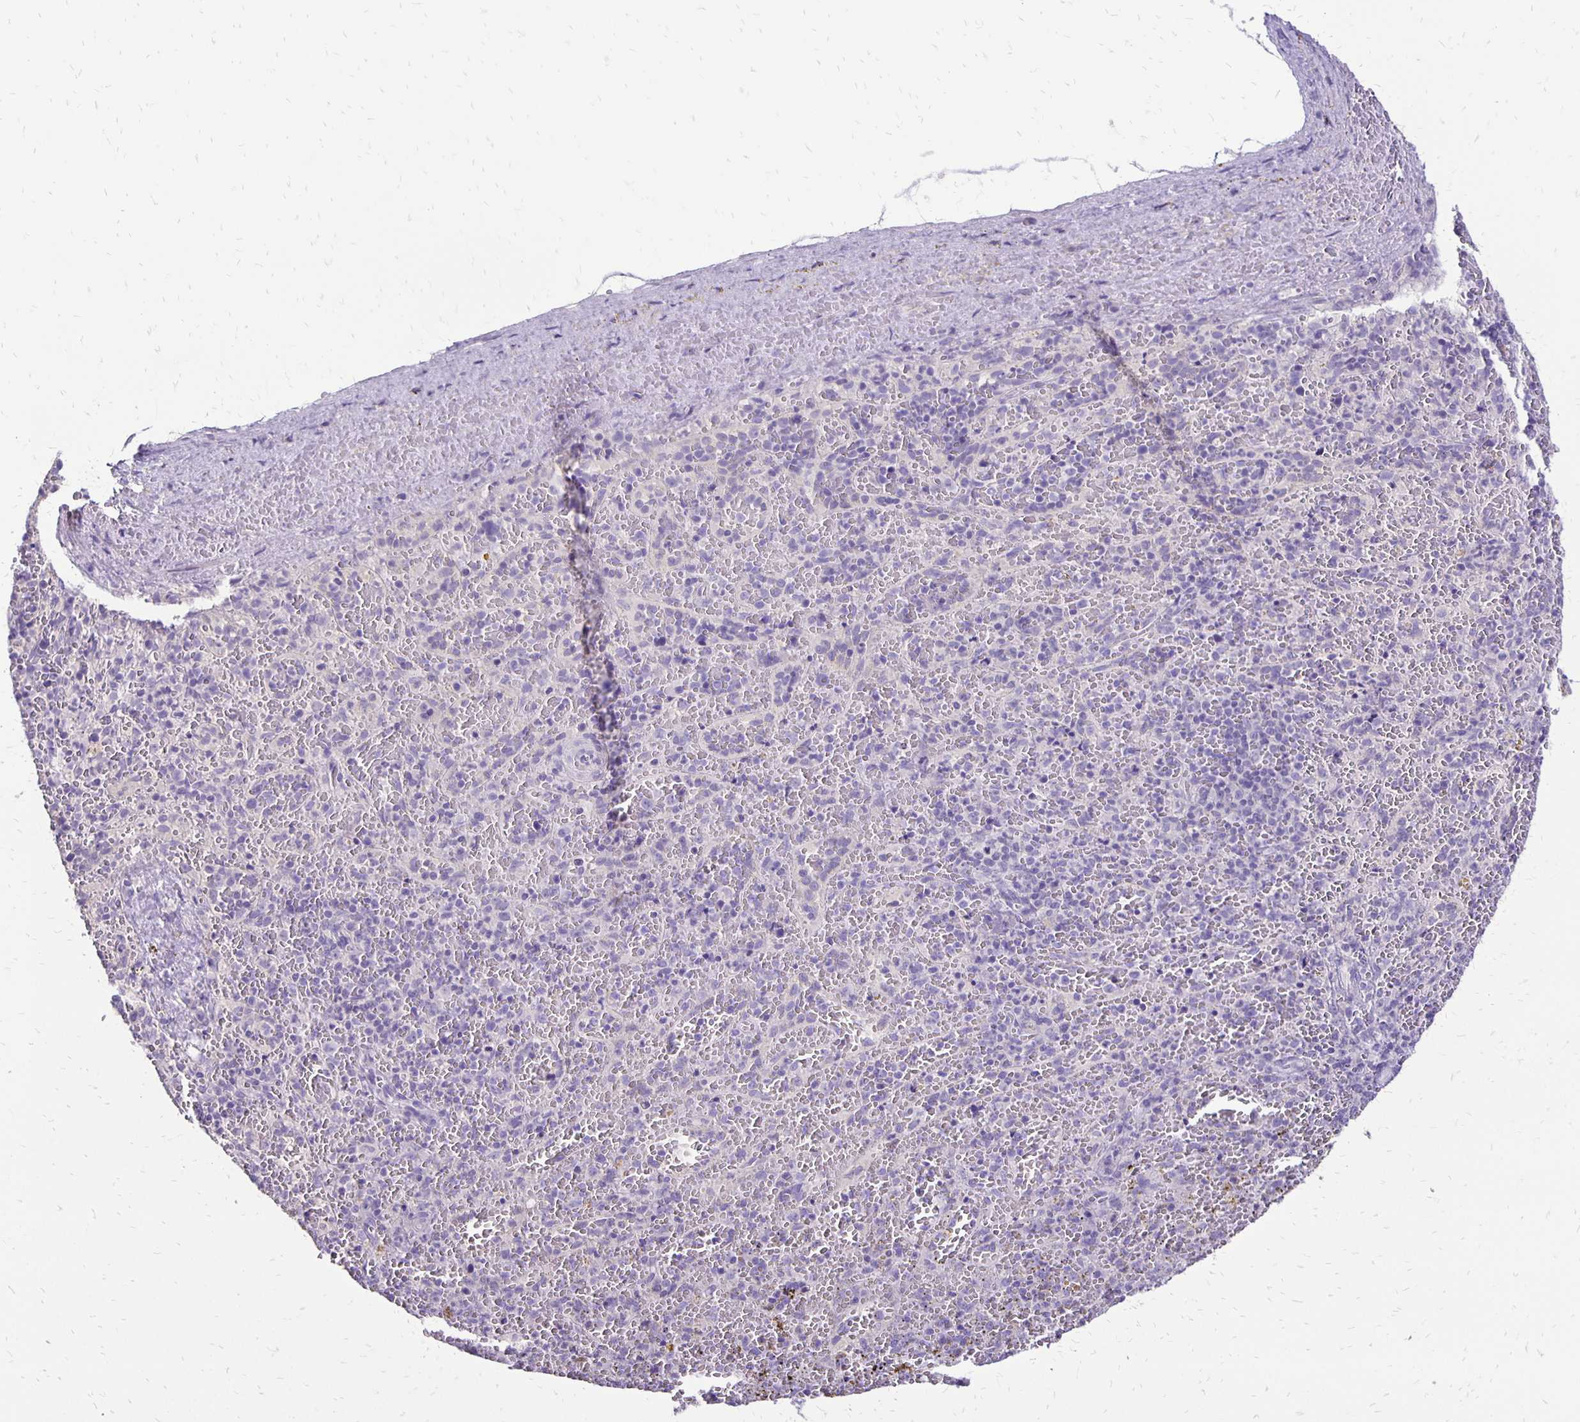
{"staining": {"intensity": "negative", "quantity": "none", "location": "none"}, "tissue": "spleen", "cell_type": "Cells in red pulp", "image_type": "normal", "snomed": [{"axis": "morphology", "description": "Normal tissue, NOS"}, {"axis": "topography", "description": "Spleen"}], "caption": "Histopathology image shows no protein positivity in cells in red pulp of unremarkable spleen.", "gene": "ANKRD45", "patient": {"sex": "female", "age": 50}}